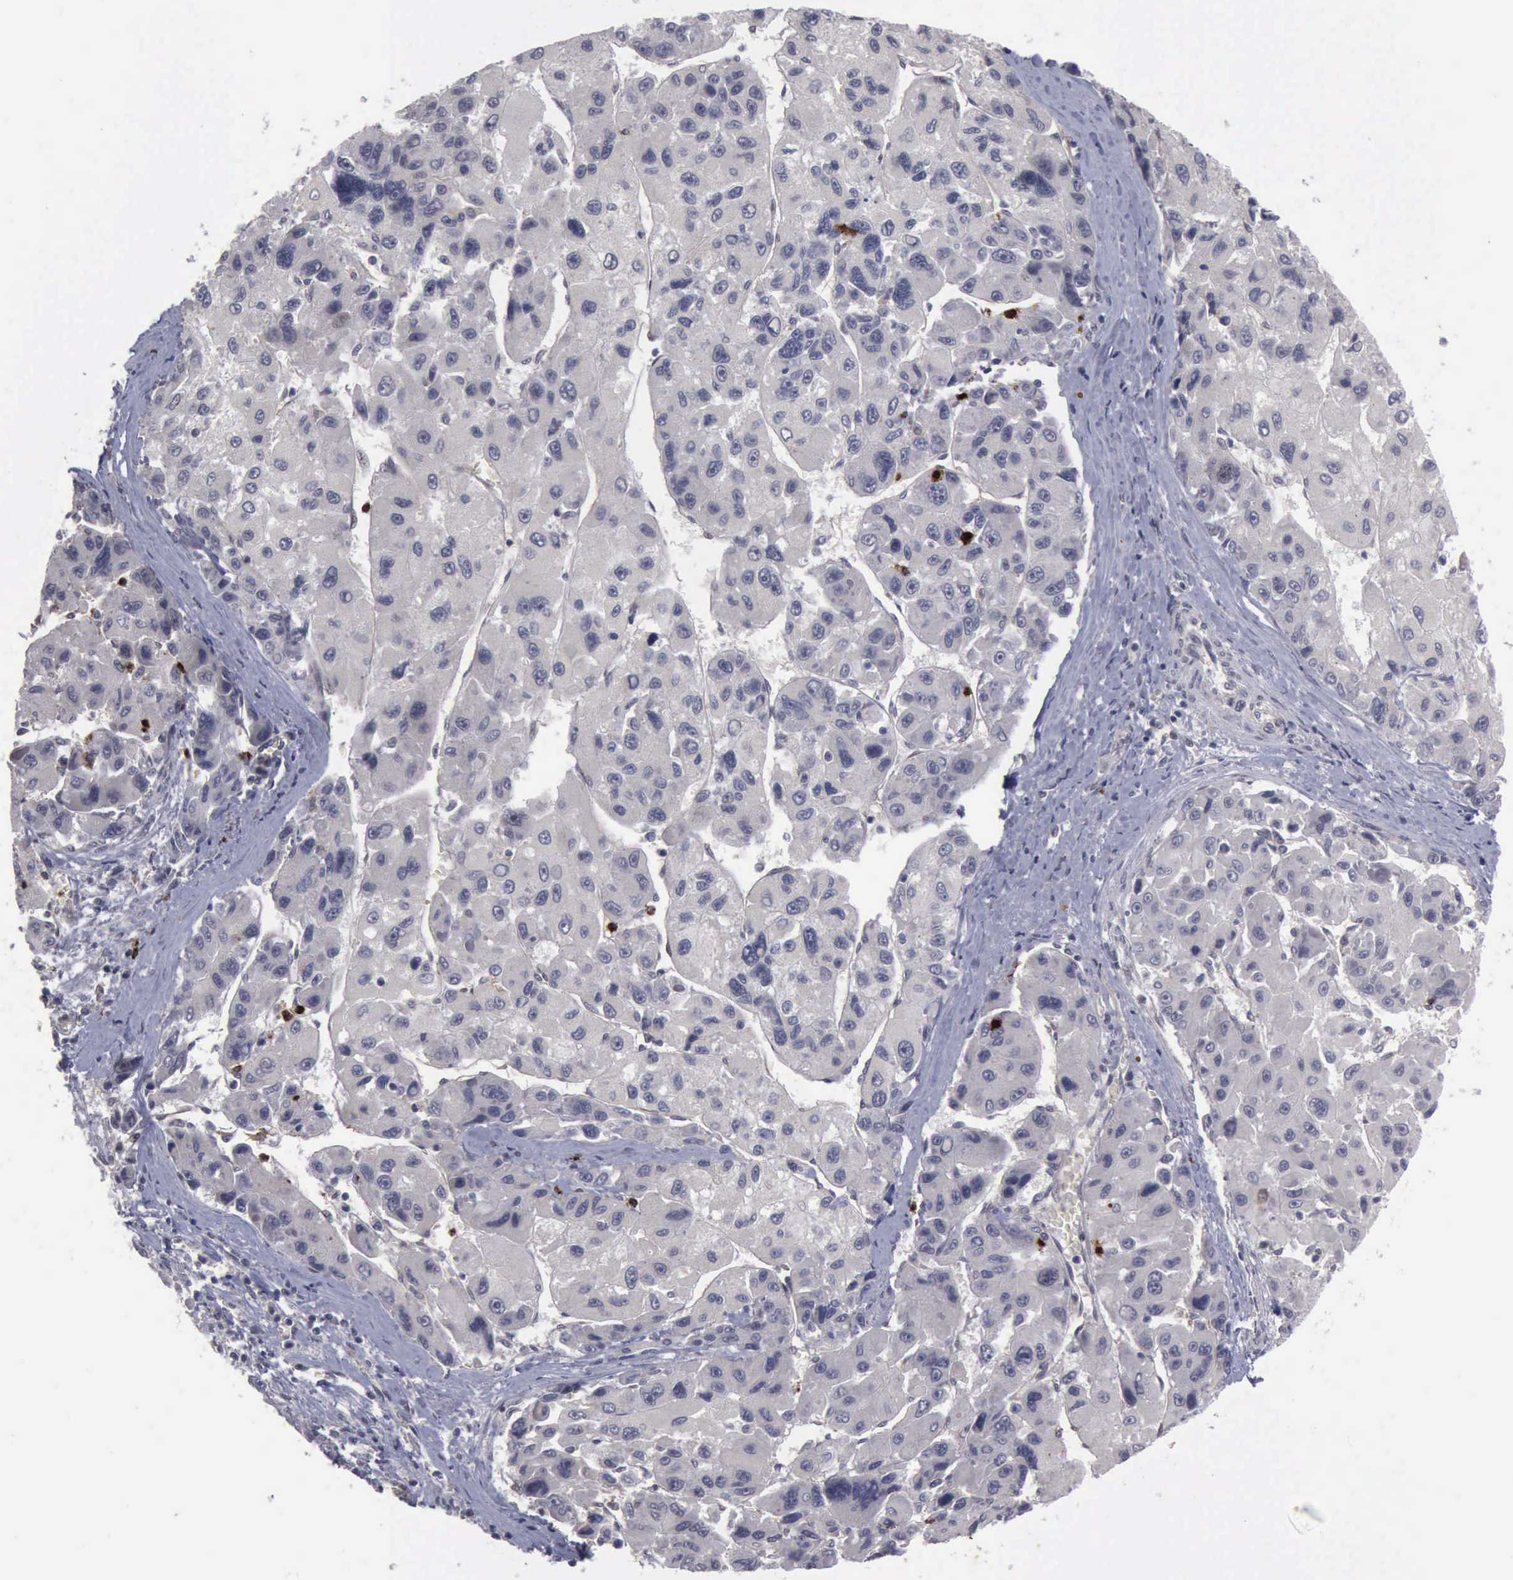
{"staining": {"intensity": "negative", "quantity": "none", "location": "none"}, "tissue": "liver cancer", "cell_type": "Tumor cells", "image_type": "cancer", "snomed": [{"axis": "morphology", "description": "Carcinoma, Hepatocellular, NOS"}, {"axis": "topography", "description": "Liver"}], "caption": "Liver cancer (hepatocellular carcinoma) stained for a protein using IHC shows no staining tumor cells.", "gene": "MMP9", "patient": {"sex": "male", "age": 64}}